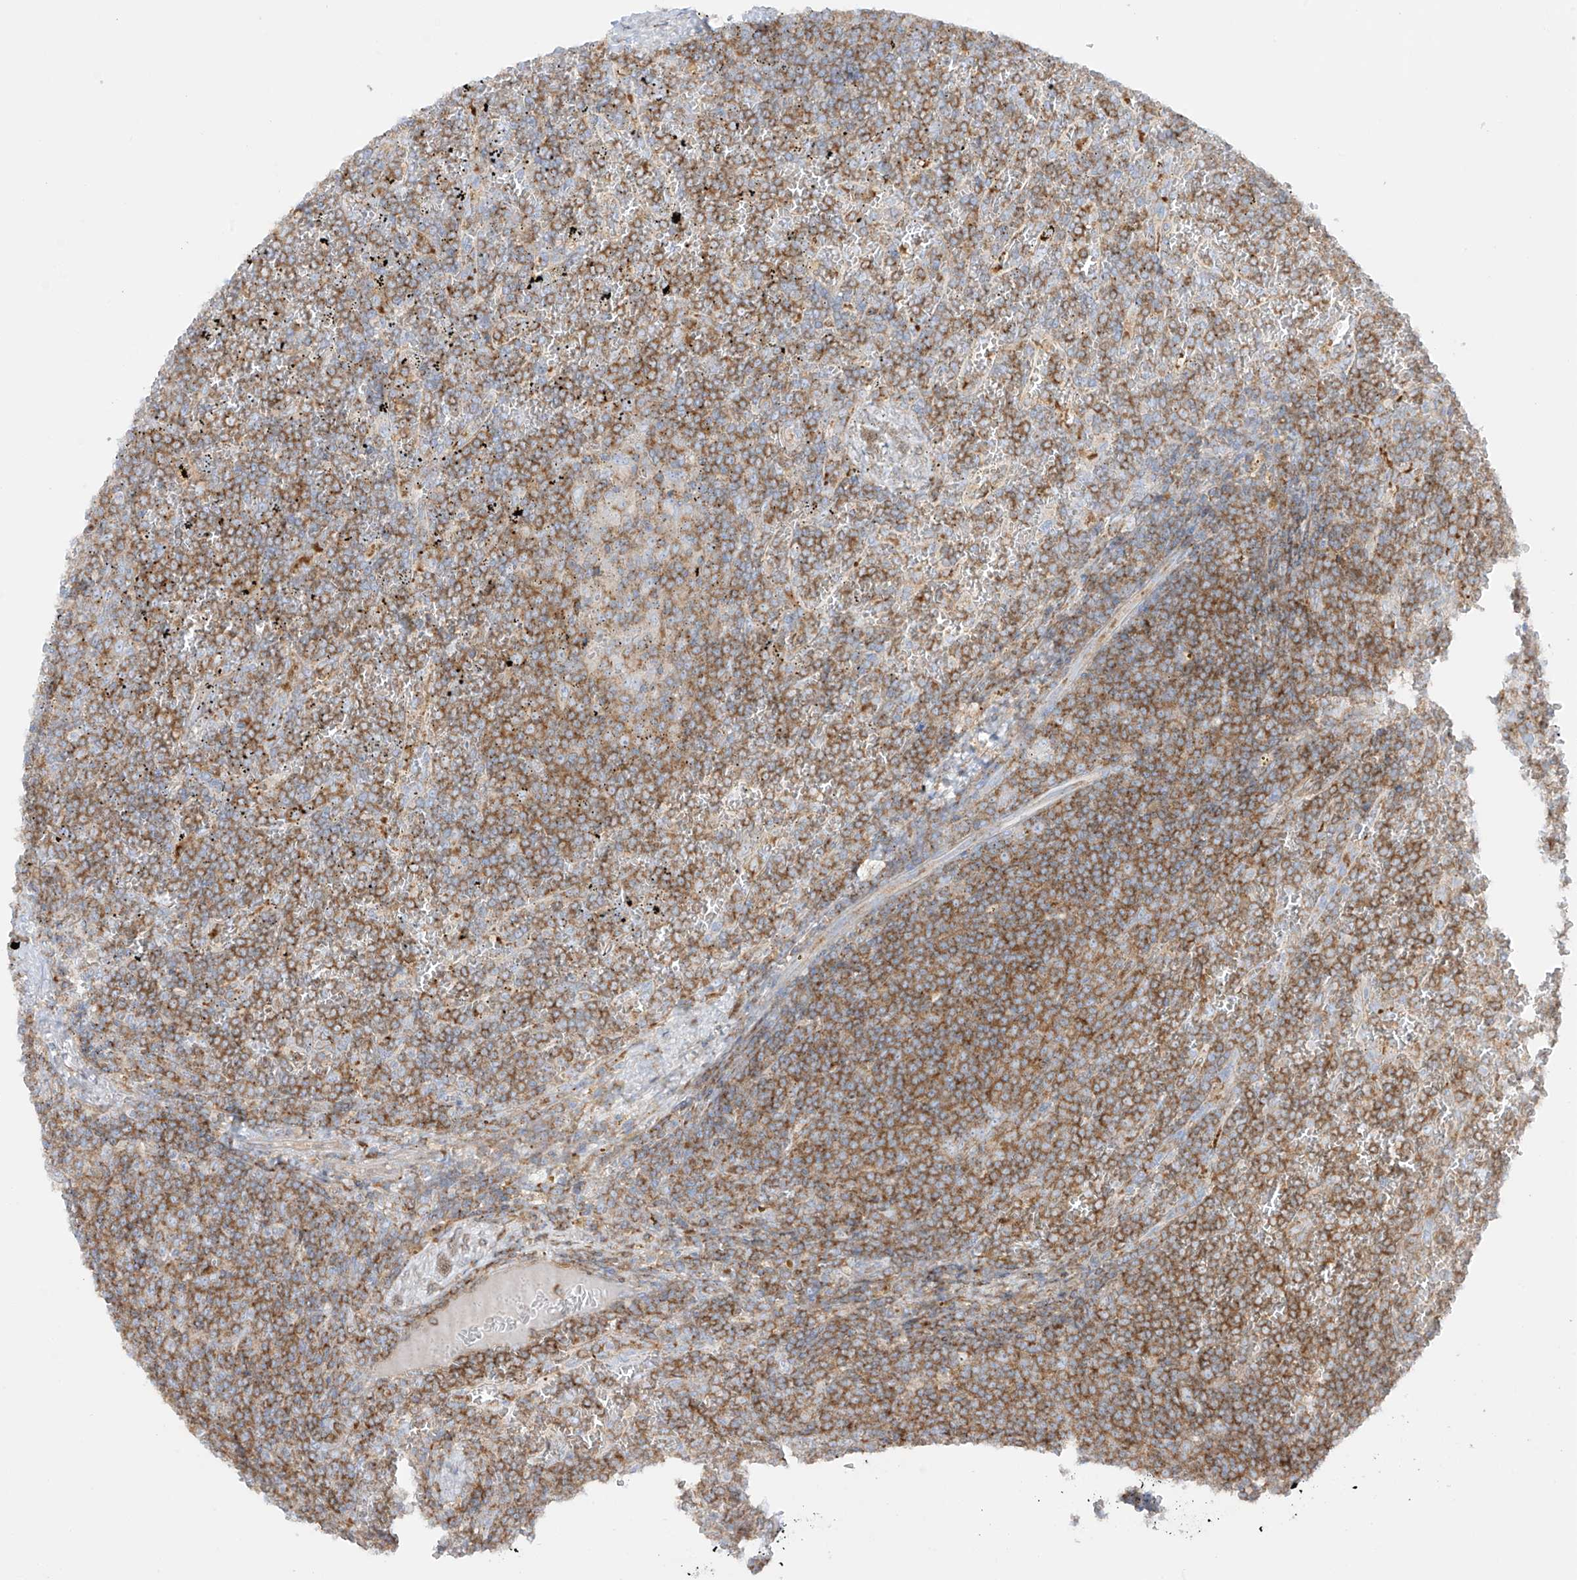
{"staining": {"intensity": "strong", "quantity": "25%-75%", "location": "cytoplasmic/membranous"}, "tissue": "lymphoma", "cell_type": "Tumor cells", "image_type": "cancer", "snomed": [{"axis": "morphology", "description": "Malignant lymphoma, non-Hodgkin's type, Low grade"}, {"axis": "topography", "description": "Spleen"}], "caption": "Immunohistochemistry (IHC) (DAB (3,3'-diaminobenzidine)) staining of malignant lymphoma, non-Hodgkin's type (low-grade) shows strong cytoplasmic/membranous protein staining in approximately 25%-75% of tumor cells.", "gene": "XKR3", "patient": {"sex": "female", "age": 19}}